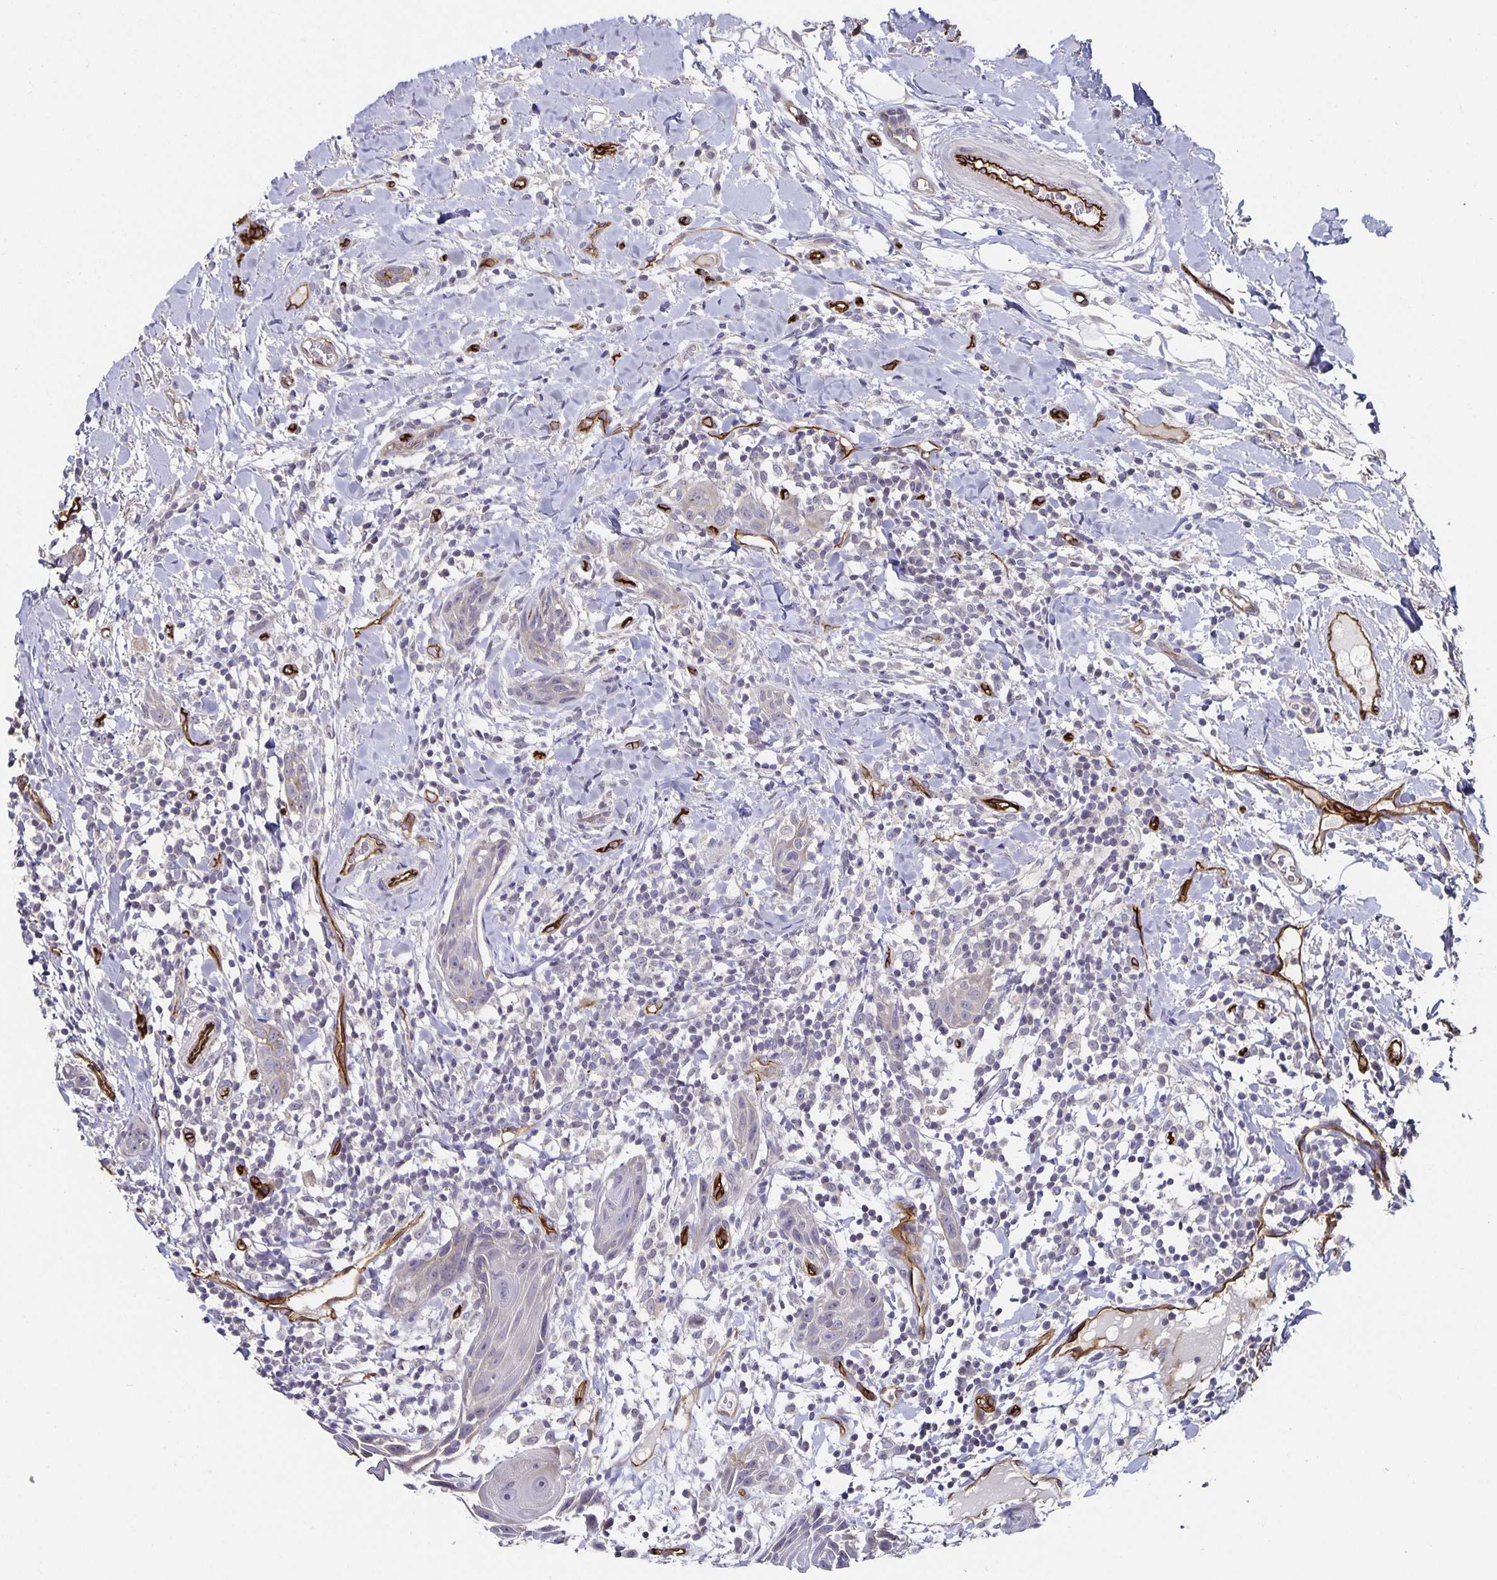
{"staining": {"intensity": "negative", "quantity": "none", "location": "none"}, "tissue": "head and neck cancer", "cell_type": "Tumor cells", "image_type": "cancer", "snomed": [{"axis": "morphology", "description": "Squamous cell carcinoma, NOS"}, {"axis": "topography", "description": "Oral tissue"}, {"axis": "topography", "description": "Head-Neck"}], "caption": "Tumor cells are negative for protein expression in human head and neck cancer (squamous cell carcinoma).", "gene": "PODXL", "patient": {"sex": "male", "age": 49}}